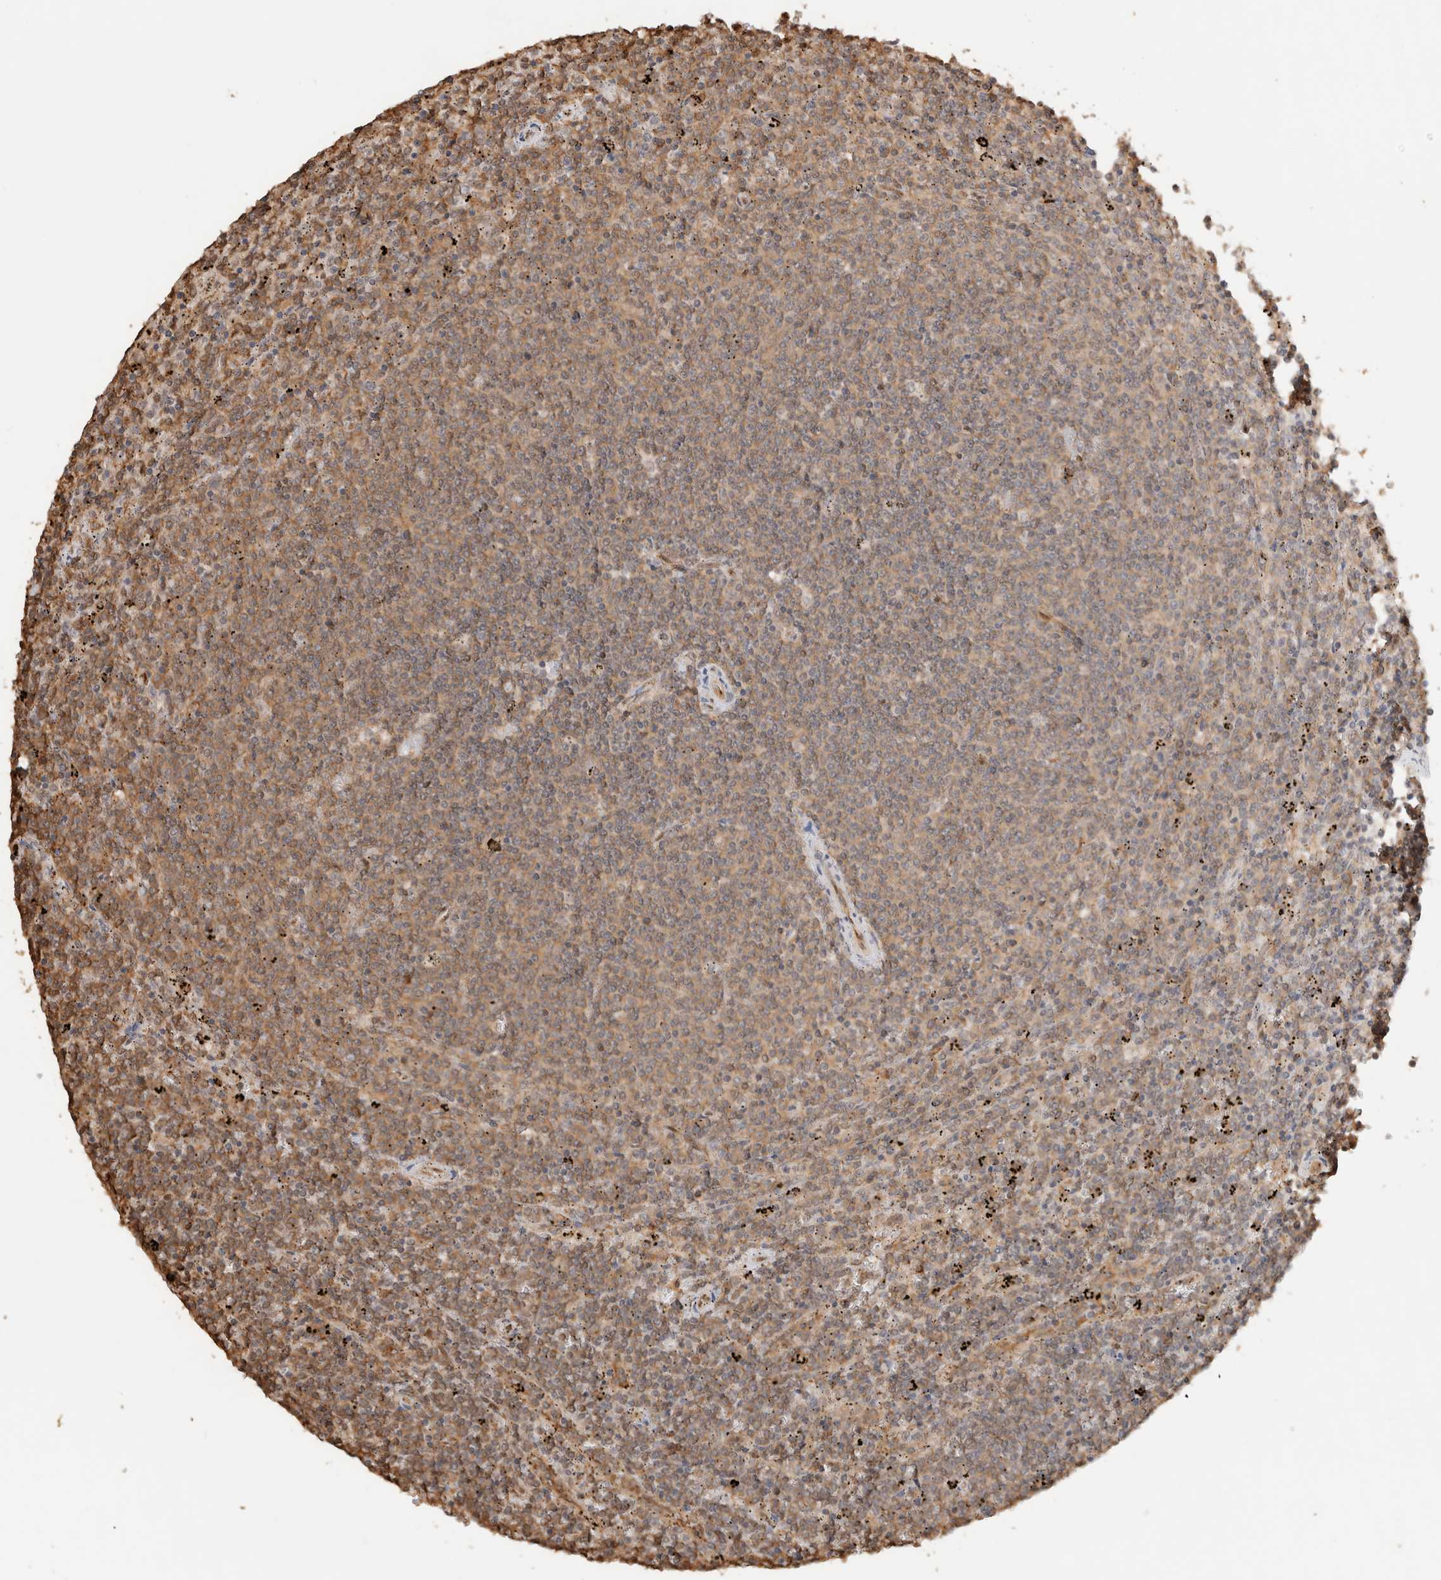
{"staining": {"intensity": "moderate", "quantity": ">75%", "location": "cytoplasmic/membranous"}, "tissue": "lymphoma", "cell_type": "Tumor cells", "image_type": "cancer", "snomed": [{"axis": "morphology", "description": "Malignant lymphoma, non-Hodgkin's type, Low grade"}, {"axis": "topography", "description": "Spleen"}], "caption": "Protein staining reveals moderate cytoplasmic/membranous expression in approximately >75% of tumor cells in lymphoma.", "gene": "YWHAH", "patient": {"sex": "female", "age": 50}}